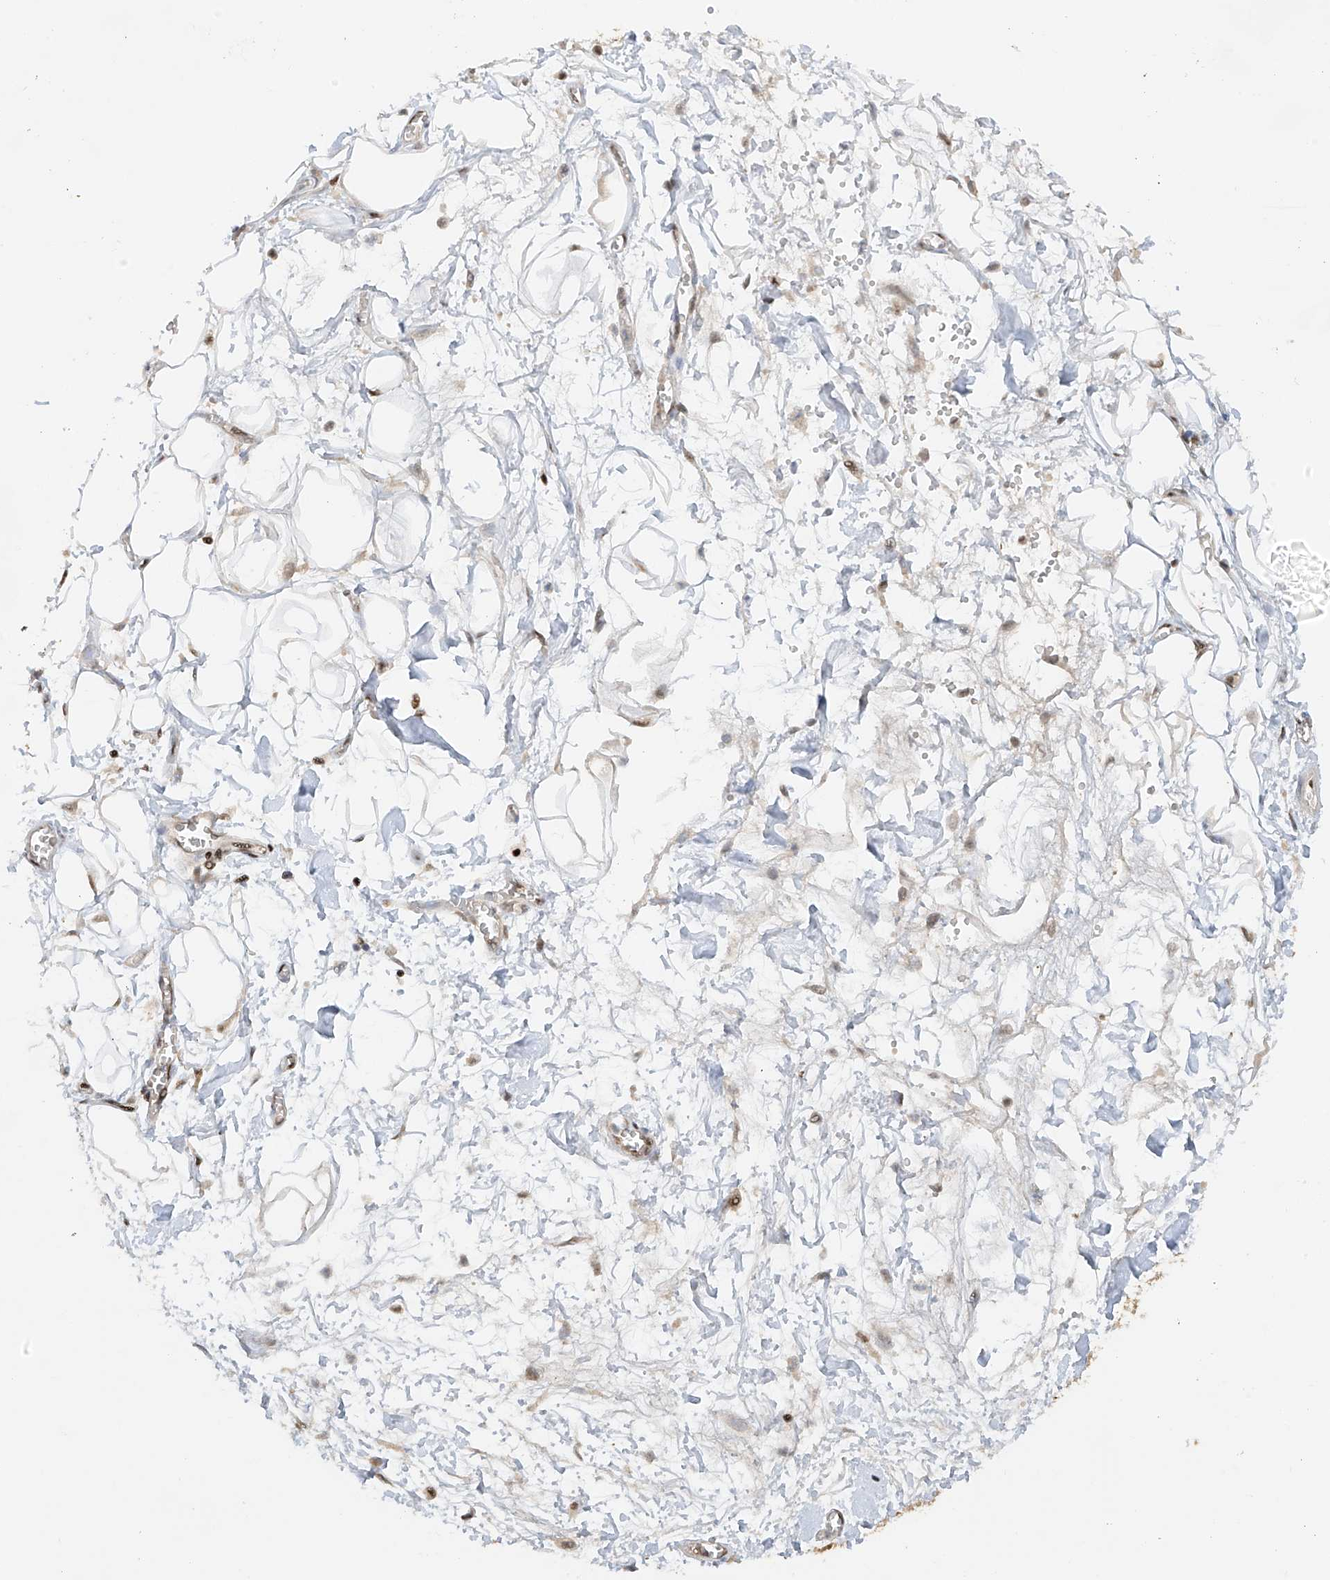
{"staining": {"intensity": "weak", "quantity": ">75%", "location": "cytoplasmic/membranous"}, "tissue": "adipose tissue", "cell_type": "Adipocytes", "image_type": "normal", "snomed": [{"axis": "morphology", "description": "Normal tissue, NOS"}, {"axis": "morphology", "description": "Adenocarcinoma, NOS"}, {"axis": "topography", "description": "Pancreas"}, {"axis": "topography", "description": "Peripheral nerve tissue"}], "caption": "Protein expression analysis of normal adipose tissue reveals weak cytoplasmic/membranous expression in about >75% of adipocytes.", "gene": "PMM1", "patient": {"sex": "male", "age": 59}}